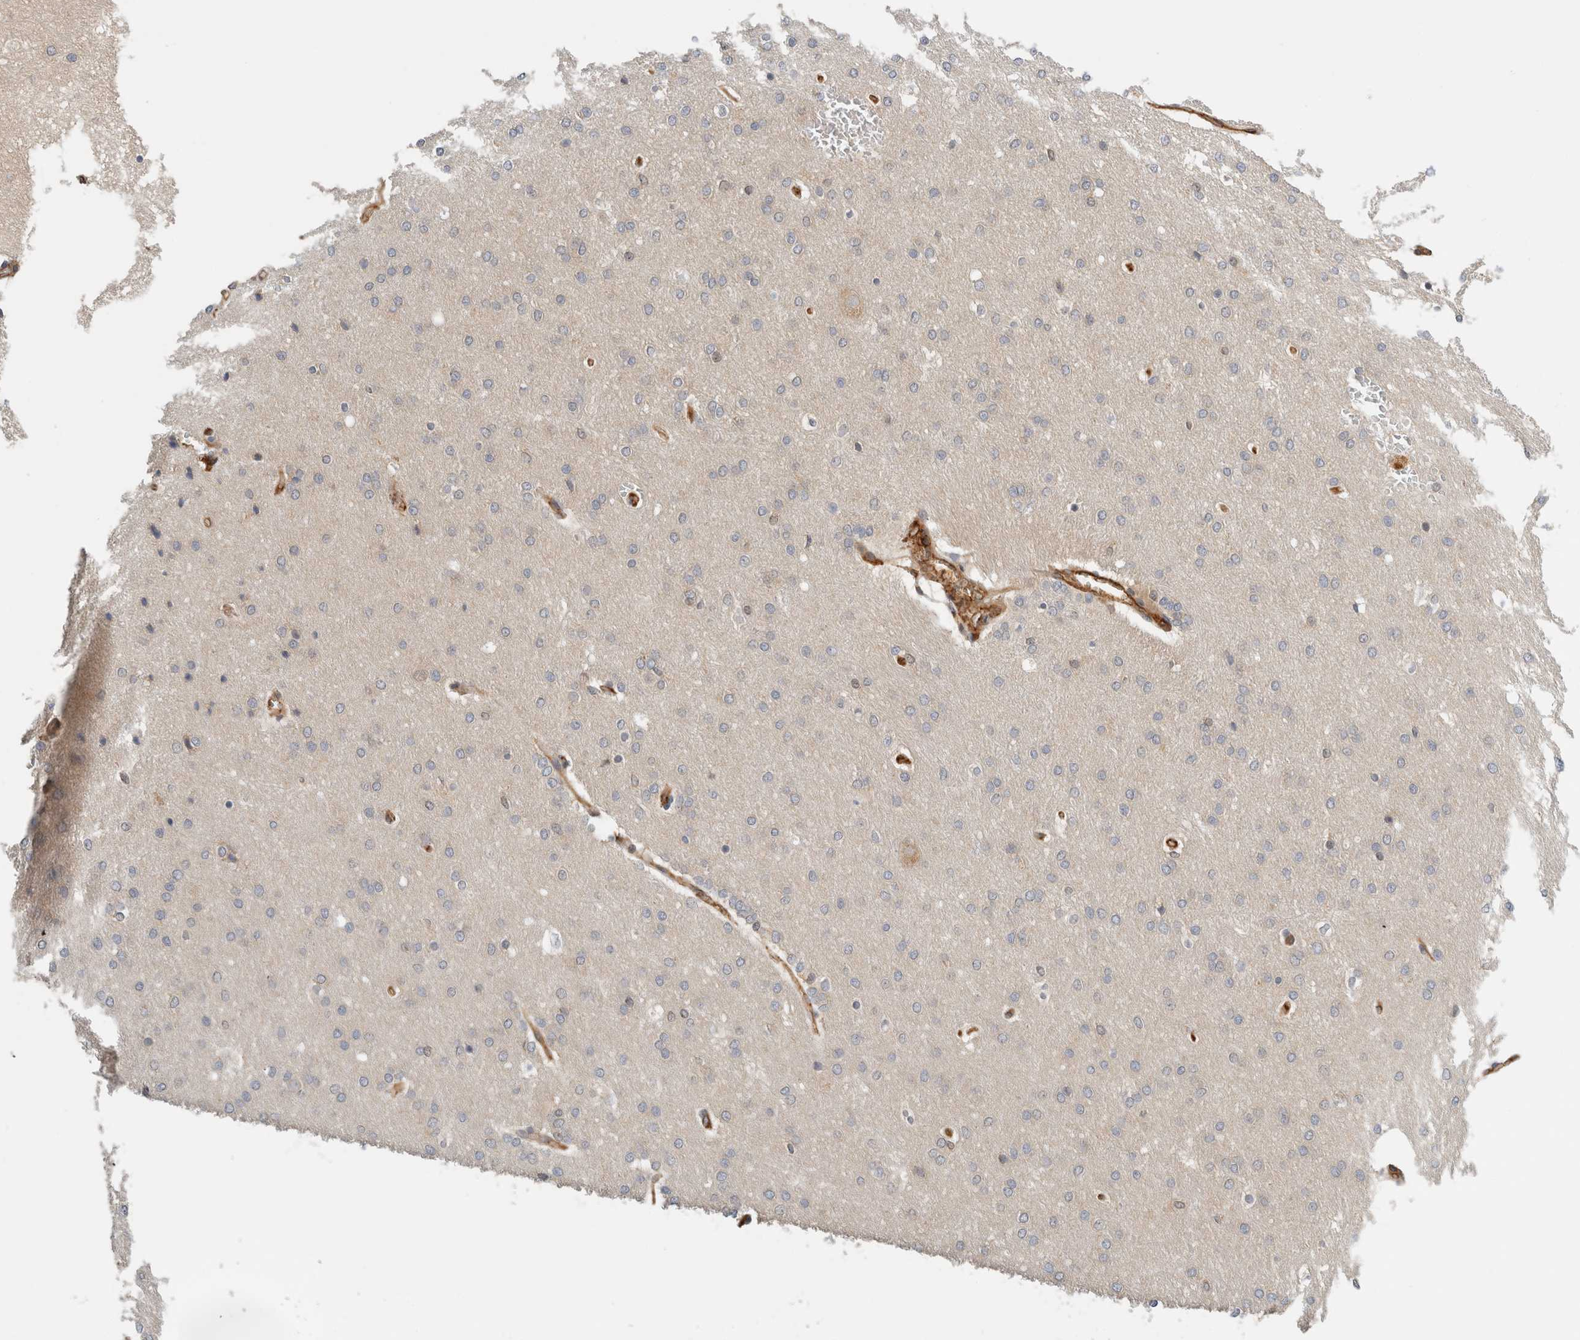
{"staining": {"intensity": "negative", "quantity": "none", "location": "none"}, "tissue": "glioma", "cell_type": "Tumor cells", "image_type": "cancer", "snomed": [{"axis": "morphology", "description": "Glioma, malignant, Low grade"}, {"axis": "topography", "description": "Brain"}], "caption": "High magnification brightfield microscopy of malignant low-grade glioma stained with DAB (3,3'-diaminobenzidine) (brown) and counterstained with hematoxylin (blue): tumor cells show no significant positivity.", "gene": "PFDN4", "patient": {"sex": "female", "age": 37}}